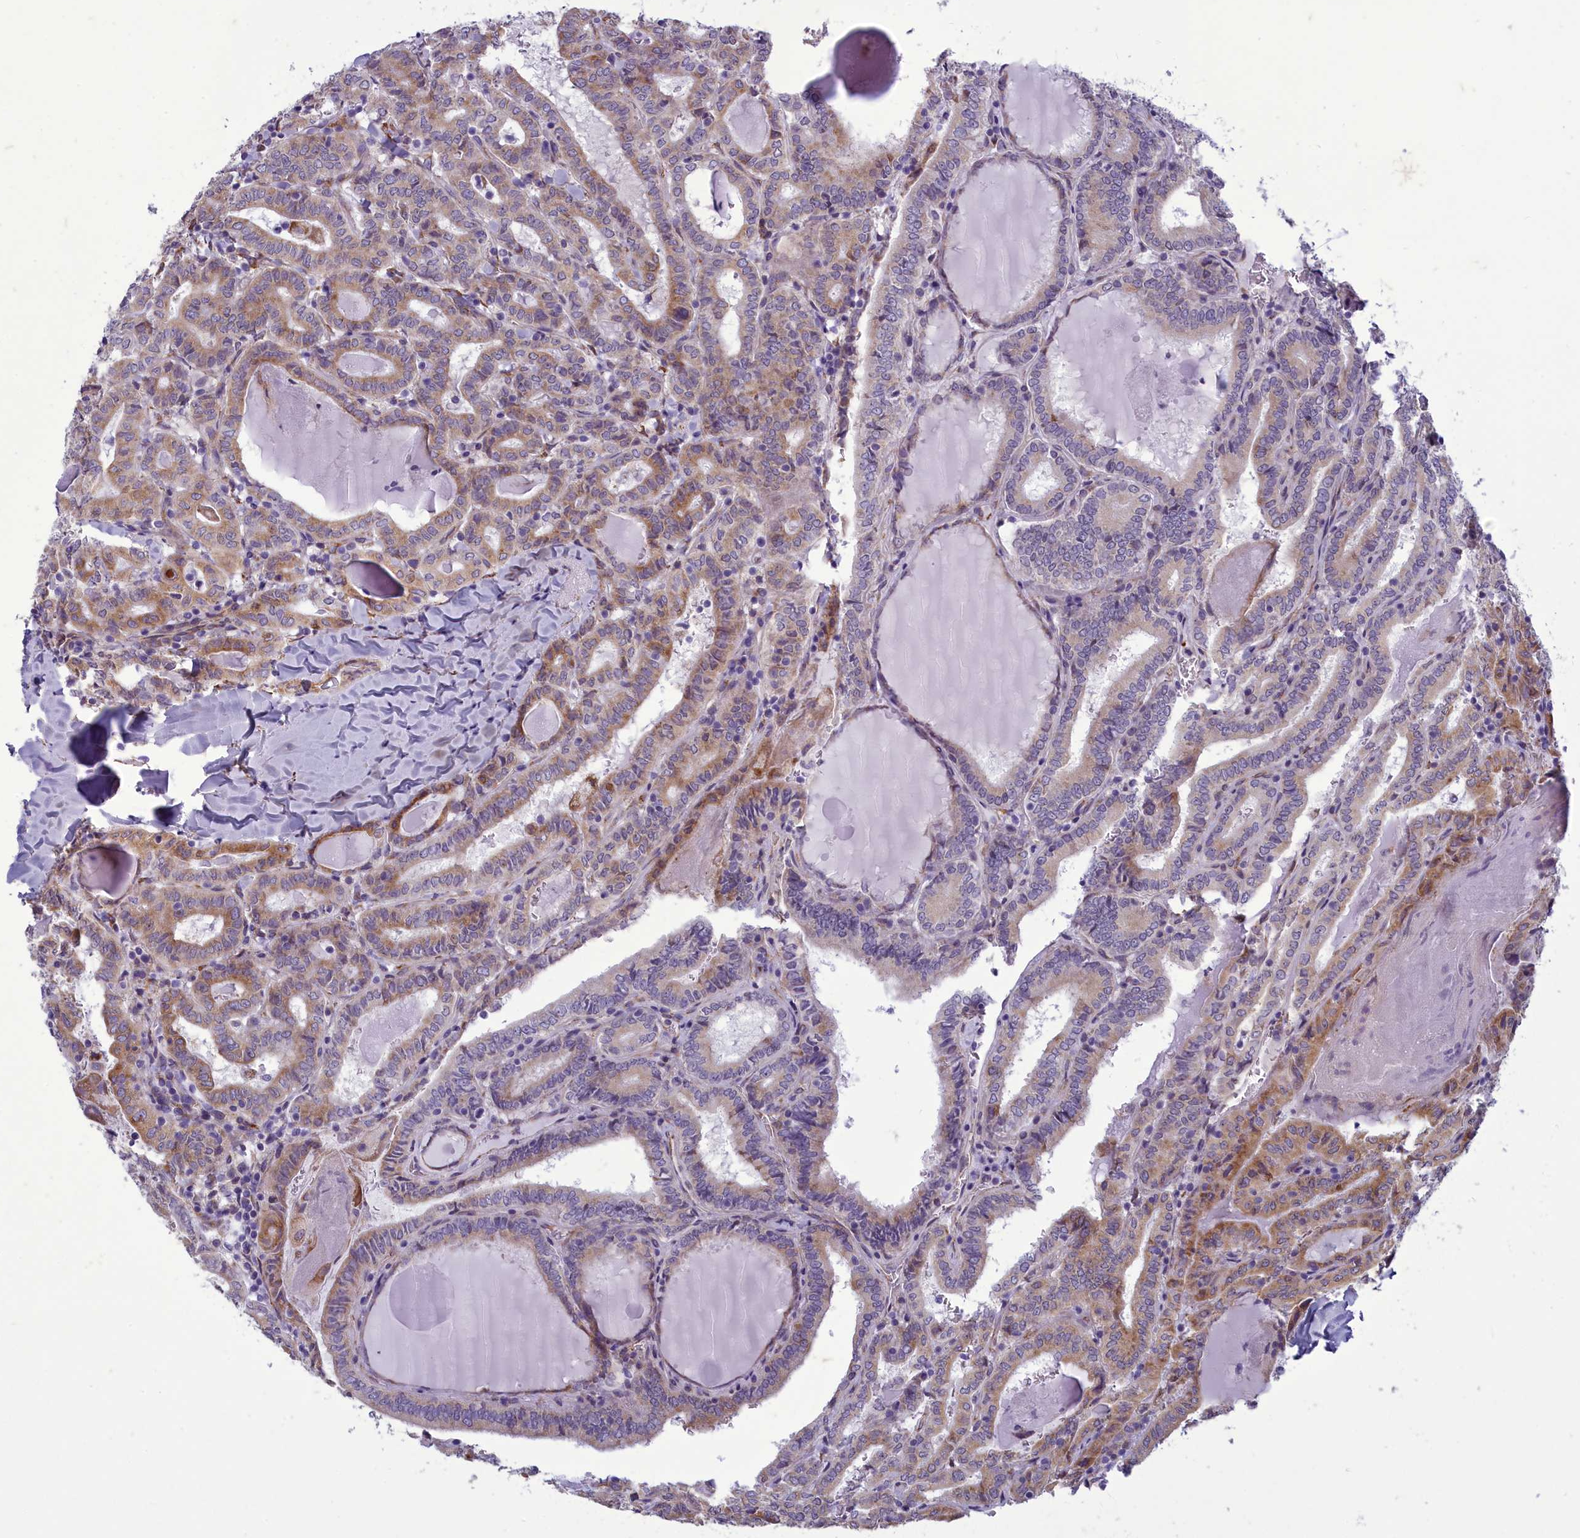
{"staining": {"intensity": "moderate", "quantity": ">75%", "location": "cytoplasmic/membranous"}, "tissue": "thyroid cancer", "cell_type": "Tumor cells", "image_type": "cancer", "snomed": [{"axis": "morphology", "description": "Papillary adenocarcinoma, NOS"}, {"axis": "topography", "description": "Thyroid gland"}], "caption": "An image of thyroid cancer (papillary adenocarcinoma) stained for a protein shows moderate cytoplasmic/membranous brown staining in tumor cells. Immunohistochemistry (ihc) stains the protein of interest in brown and the nuclei are stained blue.", "gene": "CENATAC", "patient": {"sex": "female", "age": 72}}